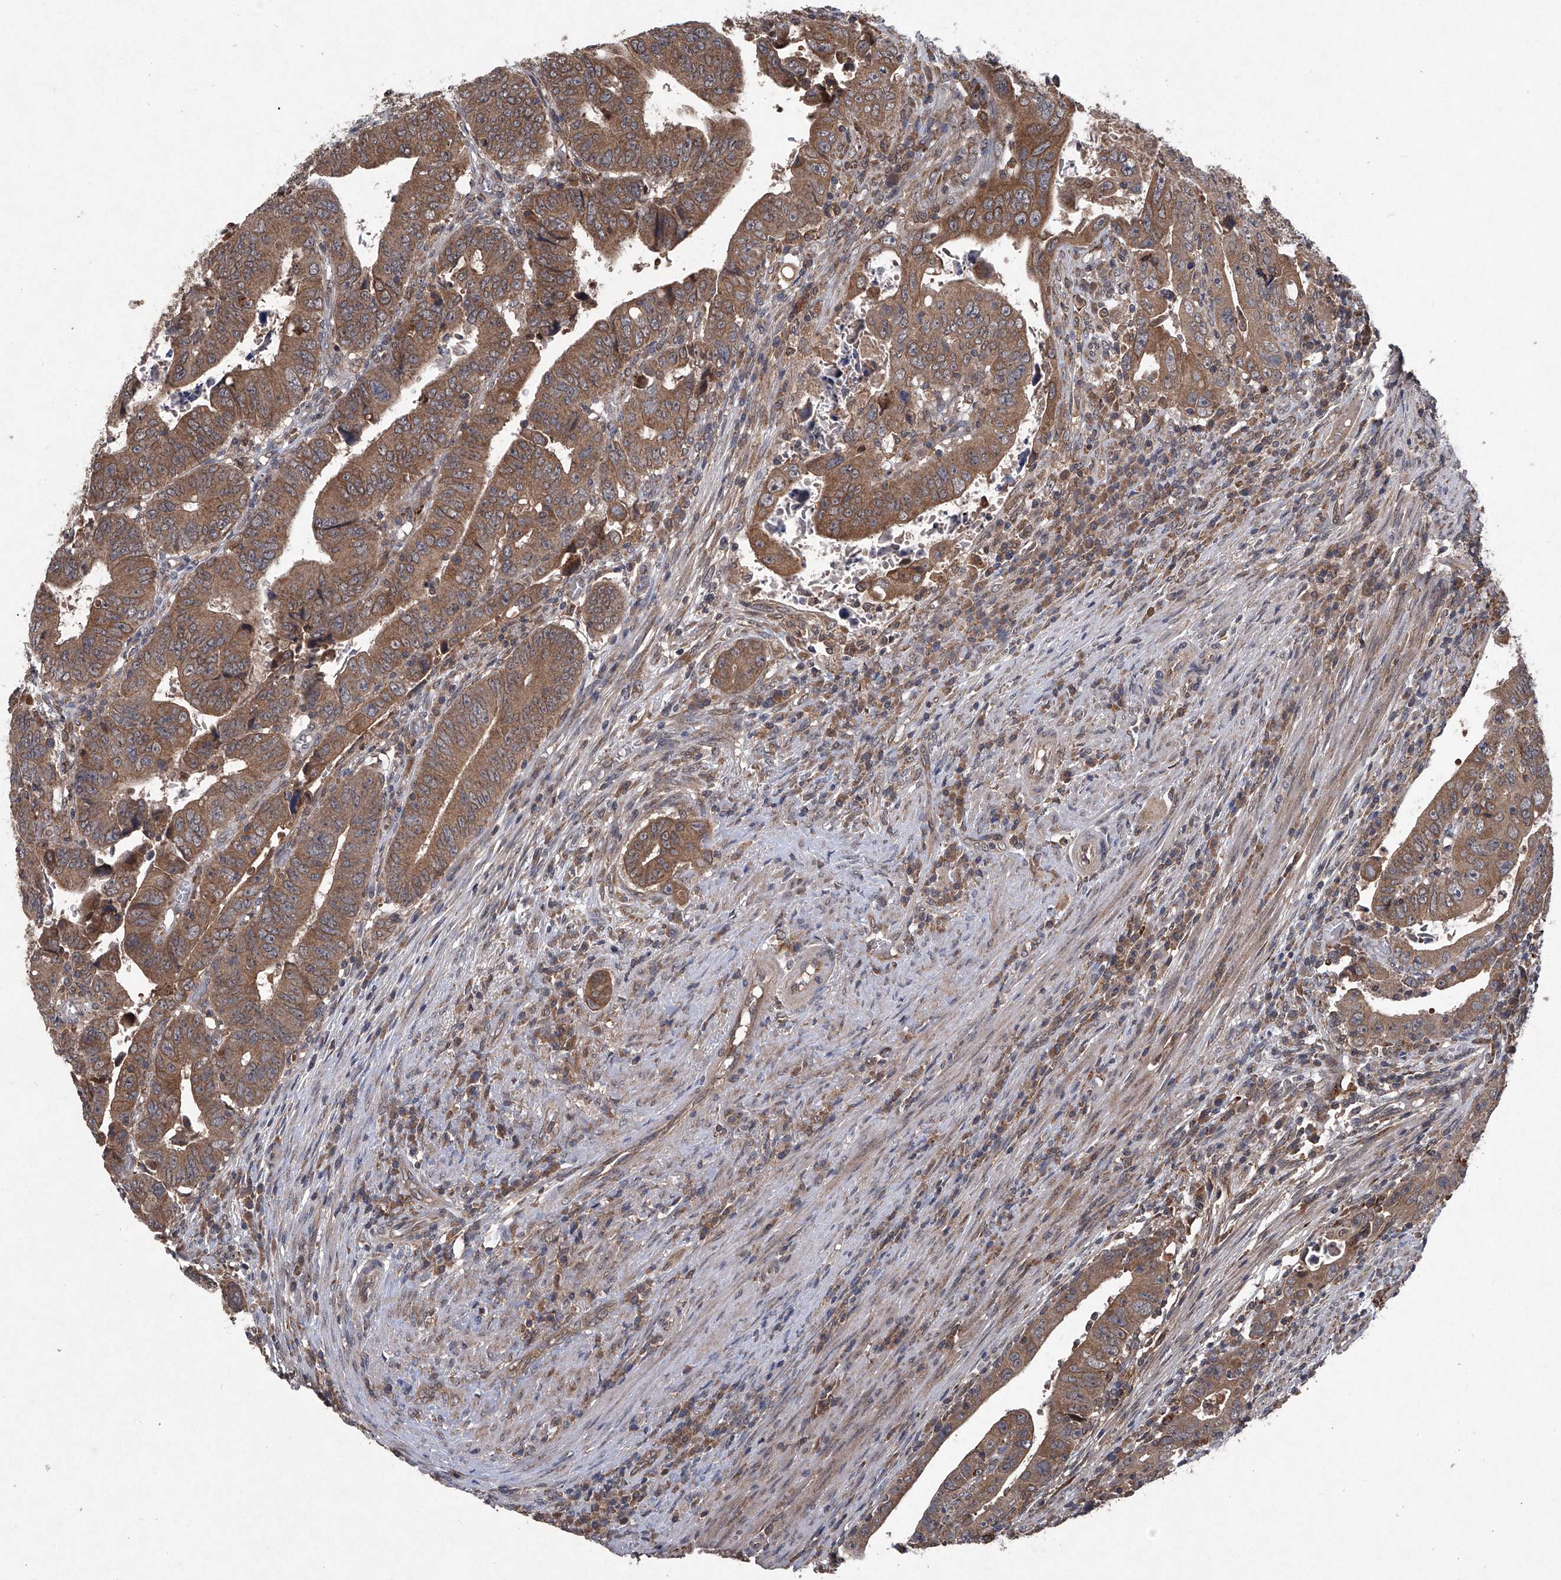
{"staining": {"intensity": "moderate", "quantity": ">75%", "location": "cytoplasmic/membranous"}, "tissue": "colorectal cancer", "cell_type": "Tumor cells", "image_type": "cancer", "snomed": [{"axis": "morphology", "description": "Normal tissue, NOS"}, {"axis": "morphology", "description": "Adenocarcinoma, NOS"}, {"axis": "topography", "description": "Rectum"}], "caption": "IHC image of human adenocarcinoma (colorectal) stained for a protein (brown), which displays medium levels of moderate cytoplasmic/membranous positivity in approximately >75% of tumor cells.", "gene": "SUMF2", "patient": {"sex": "female", "age": 65}}